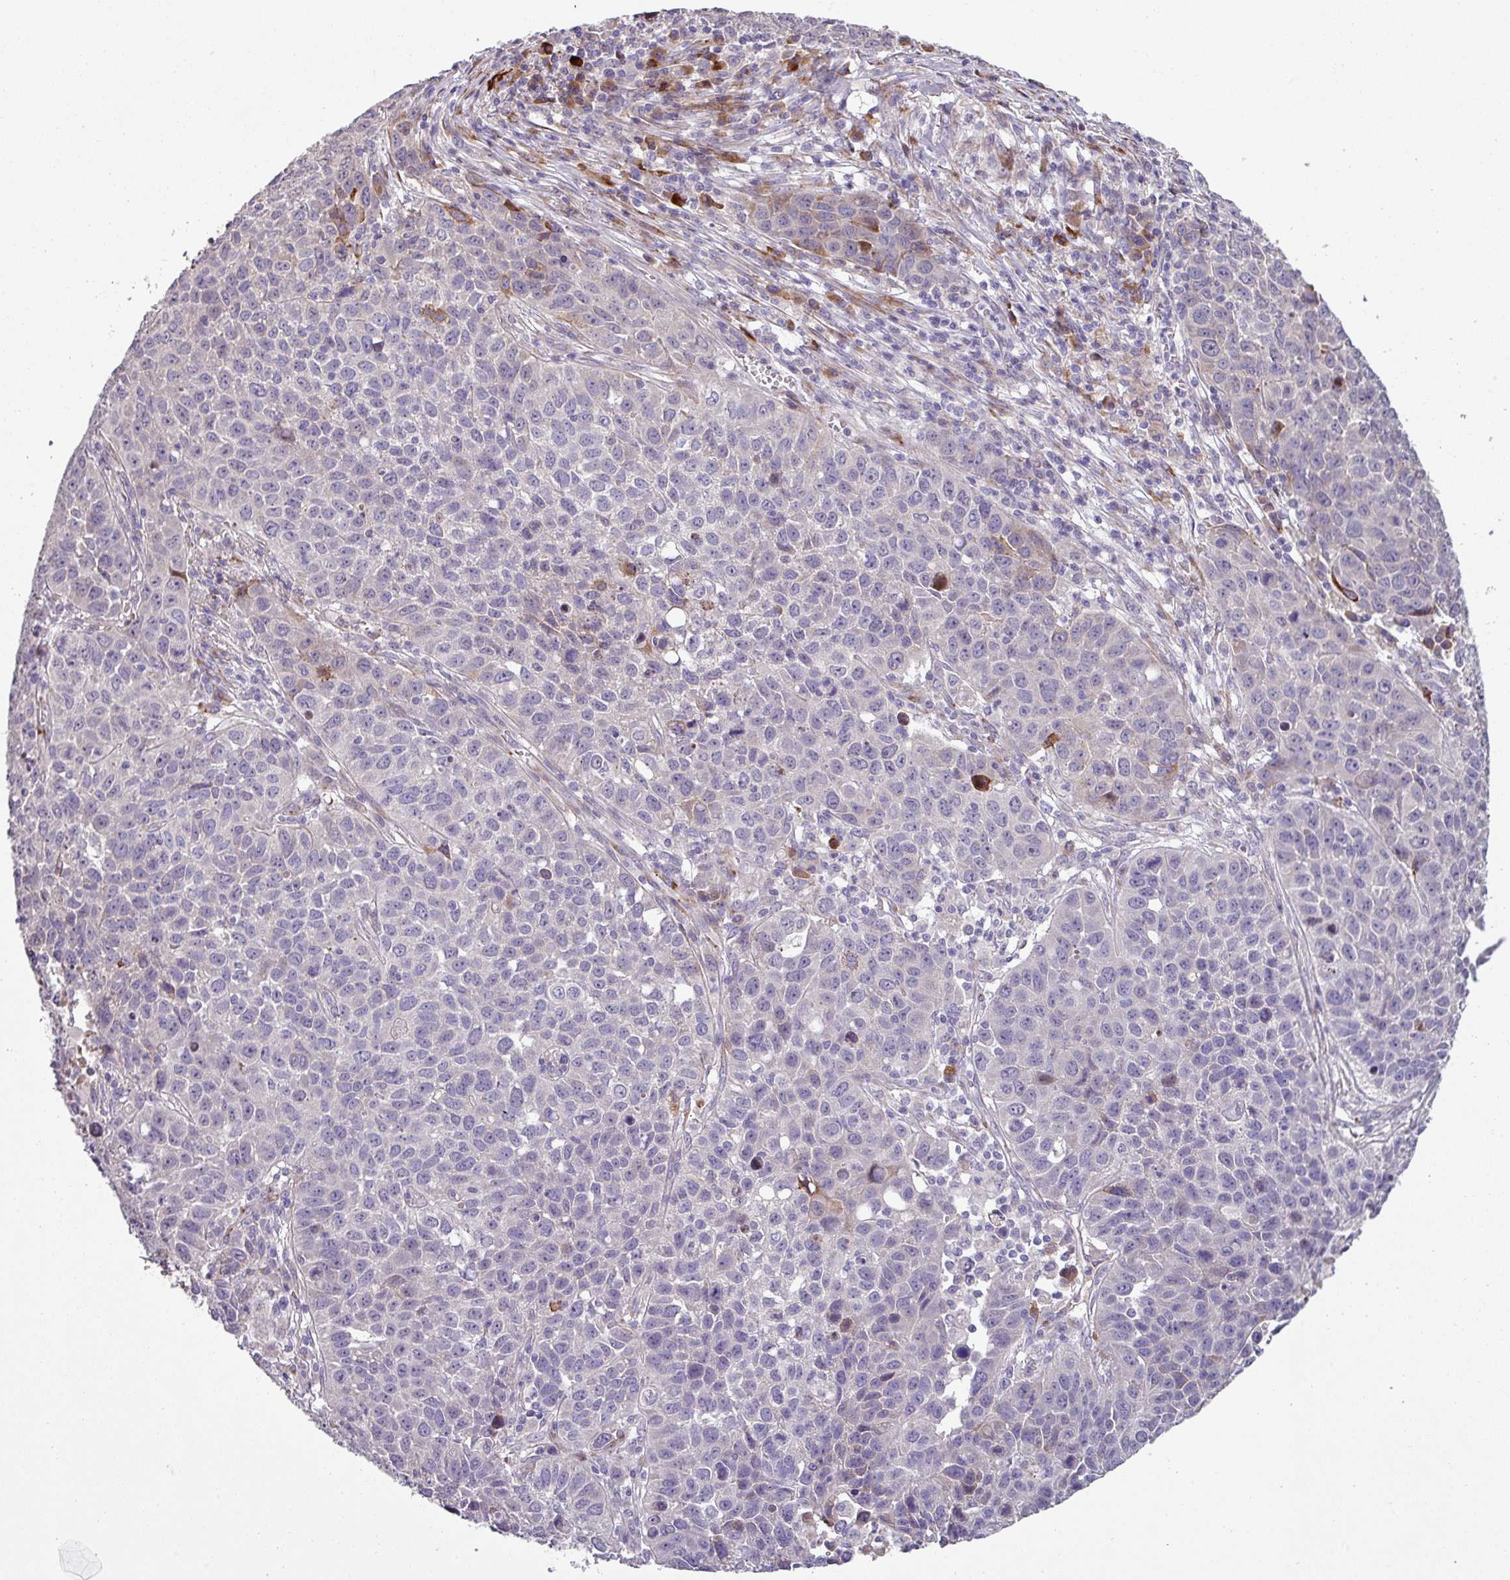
{"staining": {"intensity": "negative", "quantity": "none", "location": "none"}, "tissue": "lung cancer", "cell_type": "Tumor cells", "image_type": "cancer", "snomed": [{"axis": "morphology", "description": "Squamous cell carcinoma, NOS"}, {"axis": "topography", "description": "Lung"}], "caption": "Immunohistochemical staining of lung cancer reveals no significant staining in tumor cells.", "gene": "KLHL3", "patient": {"sex": "male", "age": 76}}